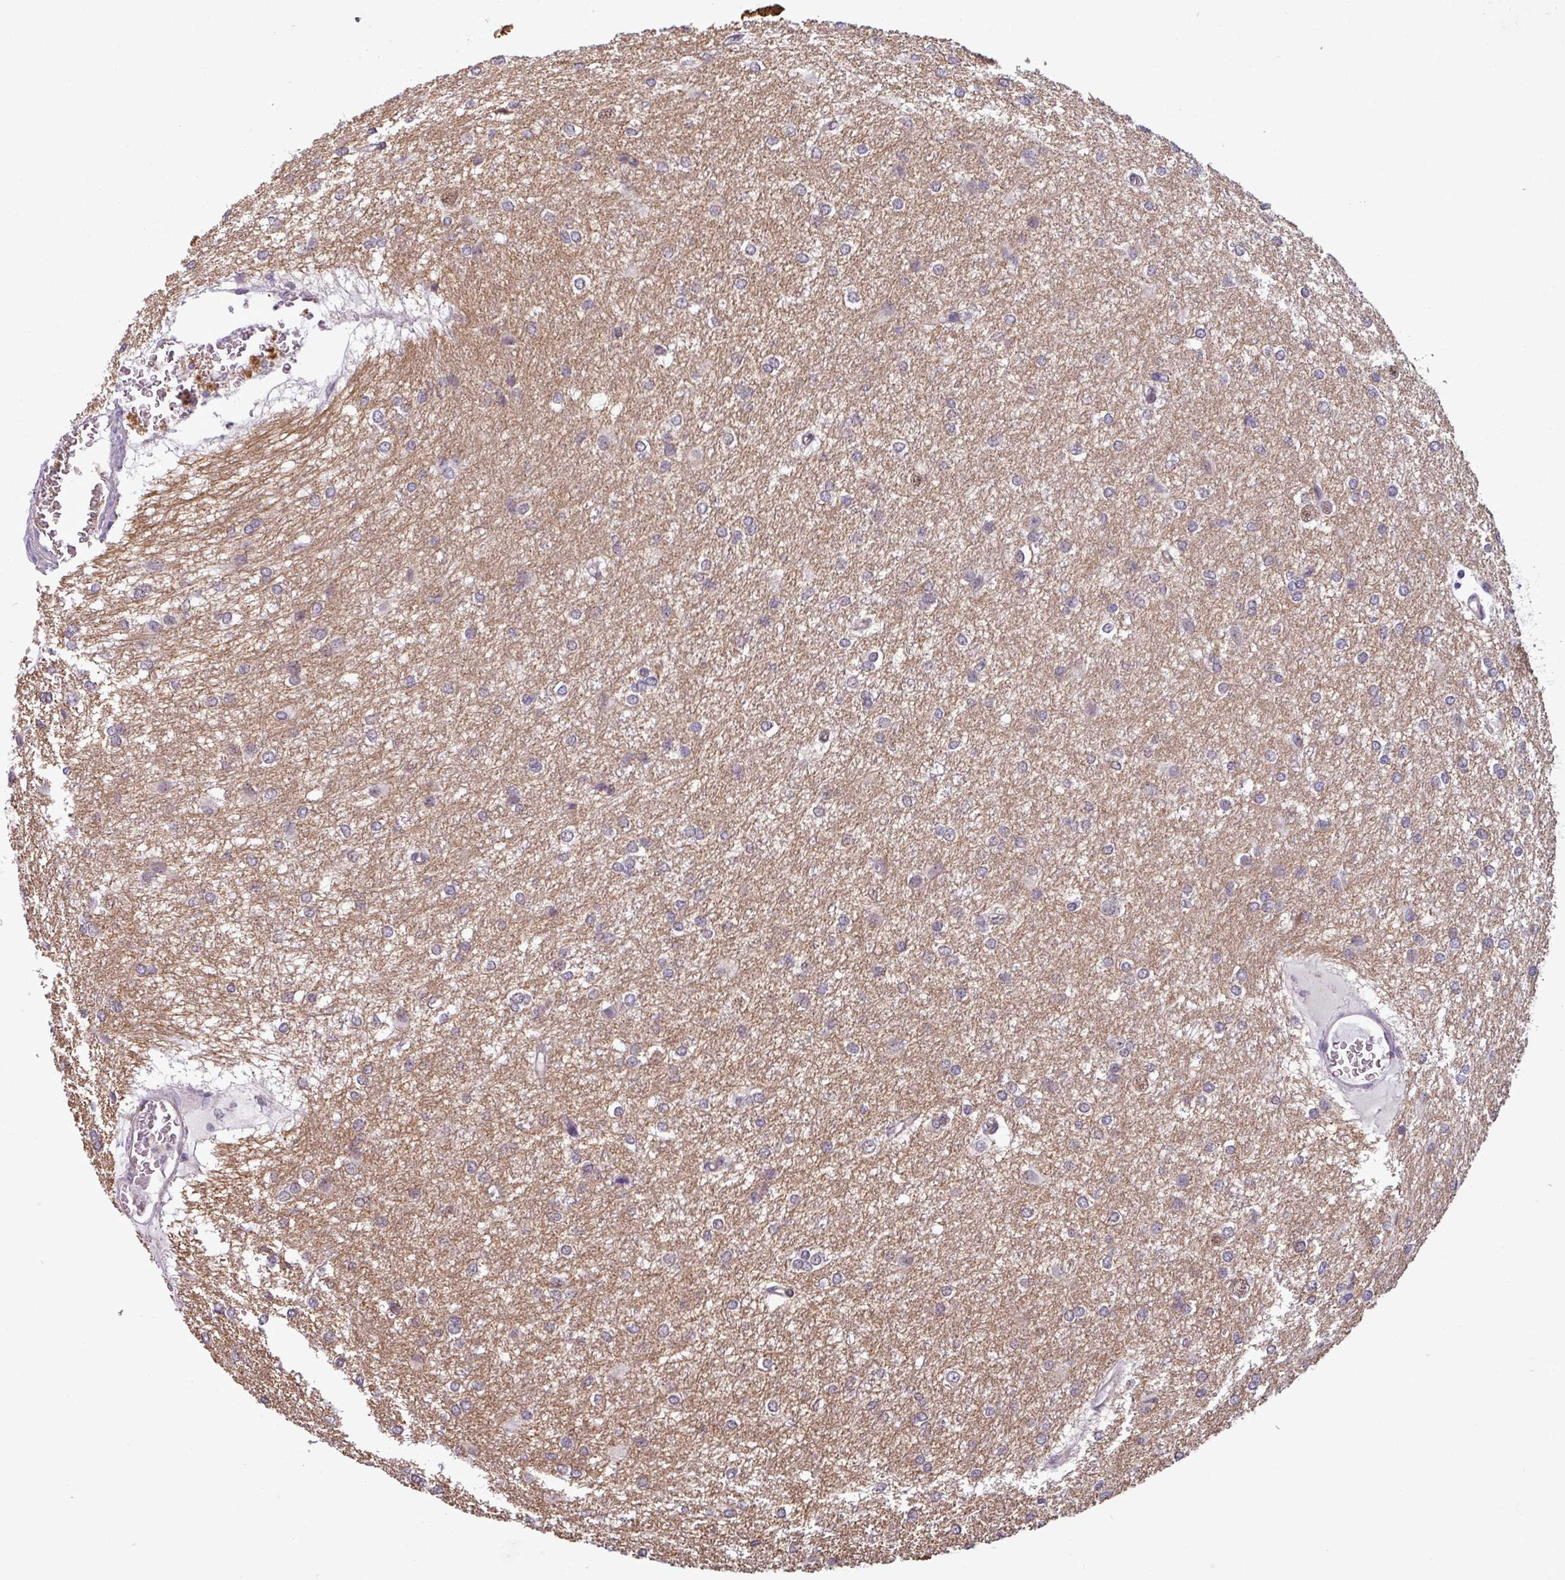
{"staining": {"intensity": "negative", "quantity": "none", "location": "none"}, "tissue": "glioma", "cell_type": "Tumor cells", "image_type": "cancer", "snomed": [{"axis": "morphology", "description": "Glioma, malignant, High grade"}, {"axis": "topography", "description": "Brain"}], "caption": "Photomicrograph shows no protein staining in tumor cells of glioma tissue.", "gene": "NPFFR1", "patient": {"sex": "female", "age": 50}}